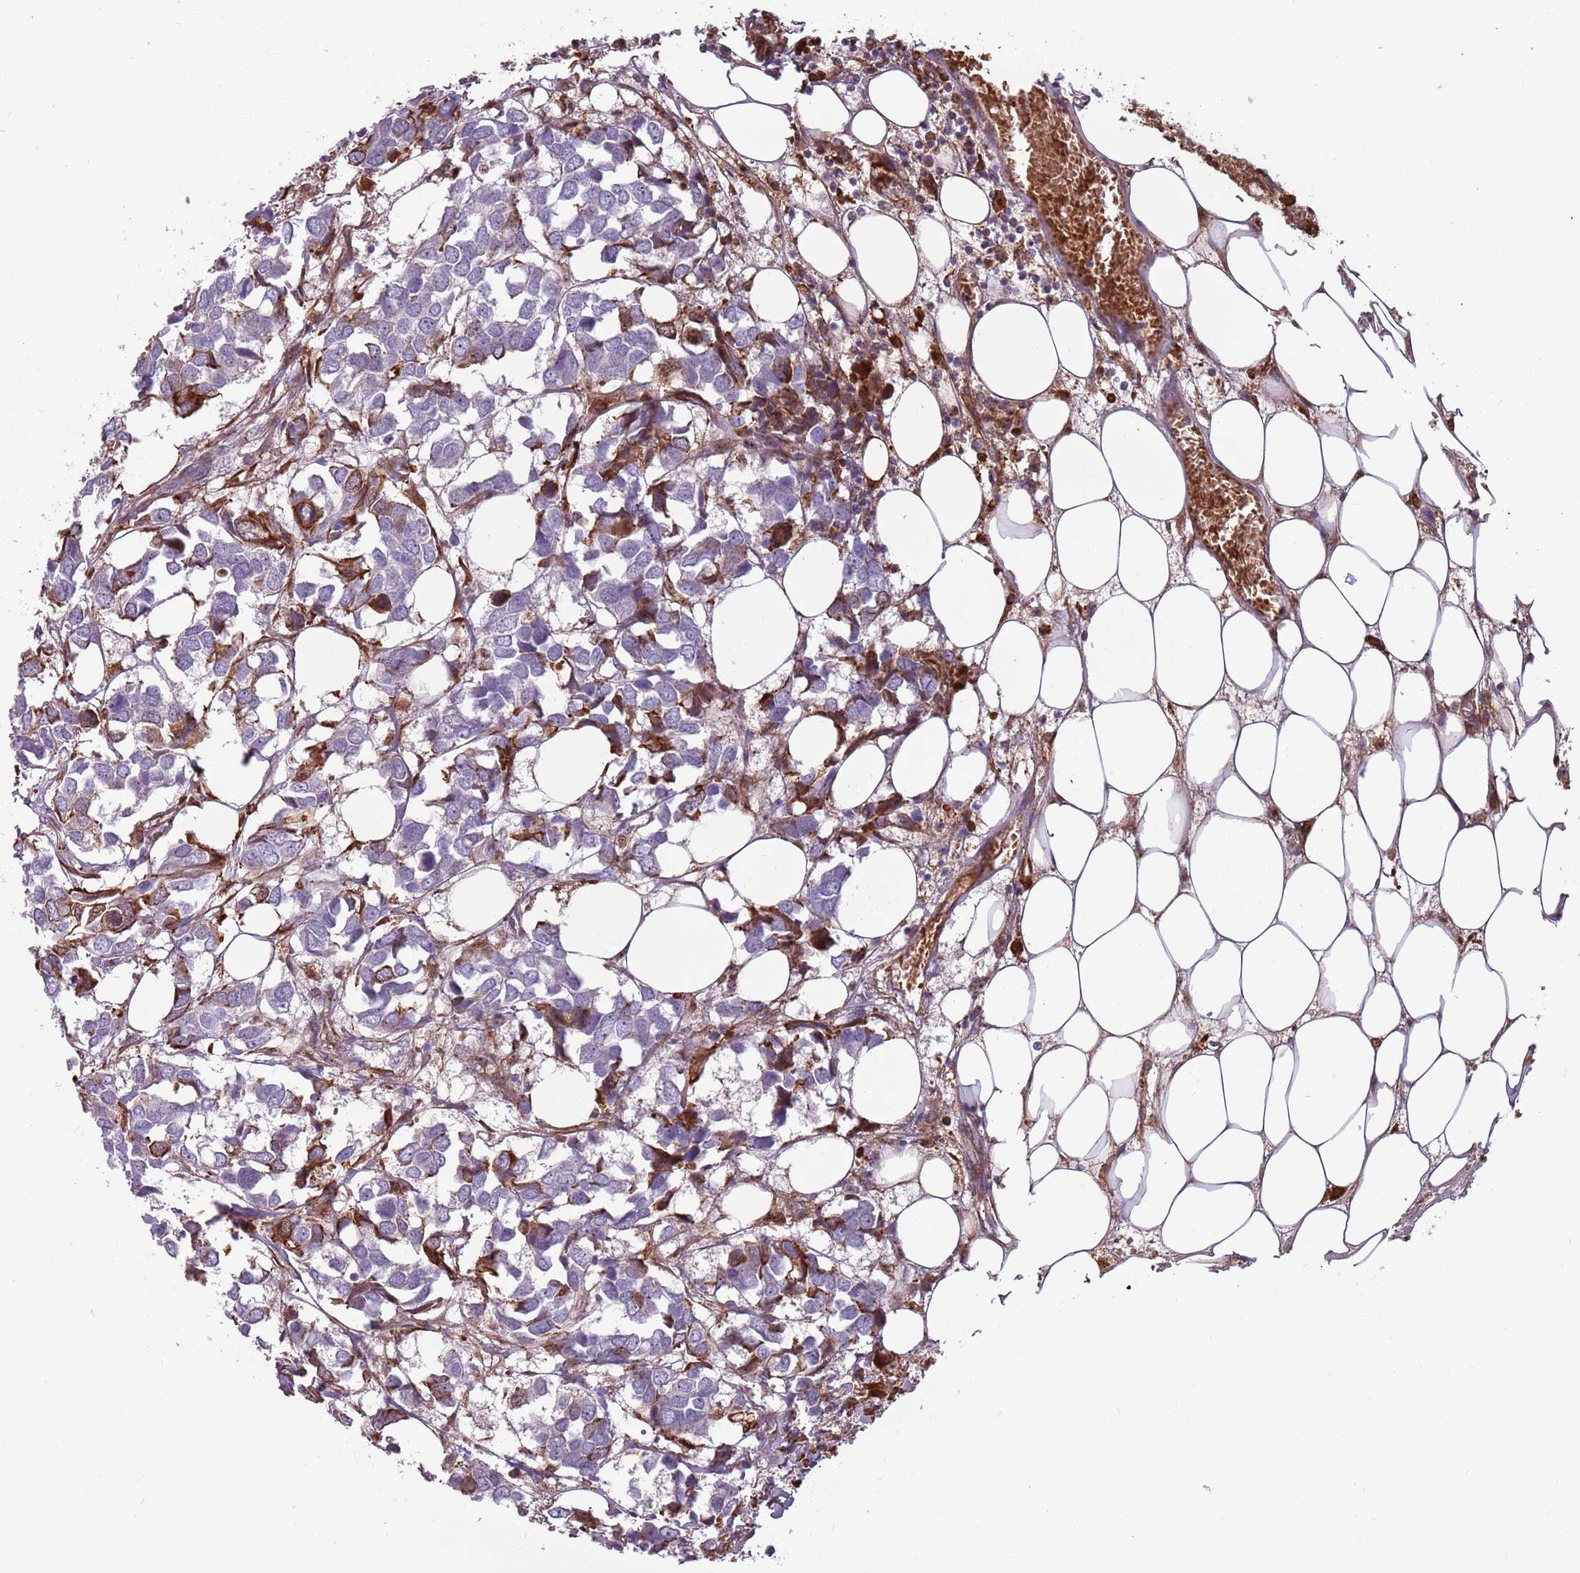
{"staining": {"intensity": "negative", "quantity": "none", "location": "none"}, "tissue": "breast cancer", "cell_type": "Tumor cells", "image_type": "cancer", "snomed": [{"axis": "morphology", "description": "Duct carcinoma"}, {"axis": "topography", "description": "Breast"}], "caption": "This is a histopathology image of immunohistochemistry (IHC) staining of breast infiltrating ductal carcinoma, which shows no positivity in tumor cells. (DAB immunohistochemistry visualized using brightfield microscopy, high magnification).", "gene": "NADK", "patient": {"sex": "female", "age": 83}}